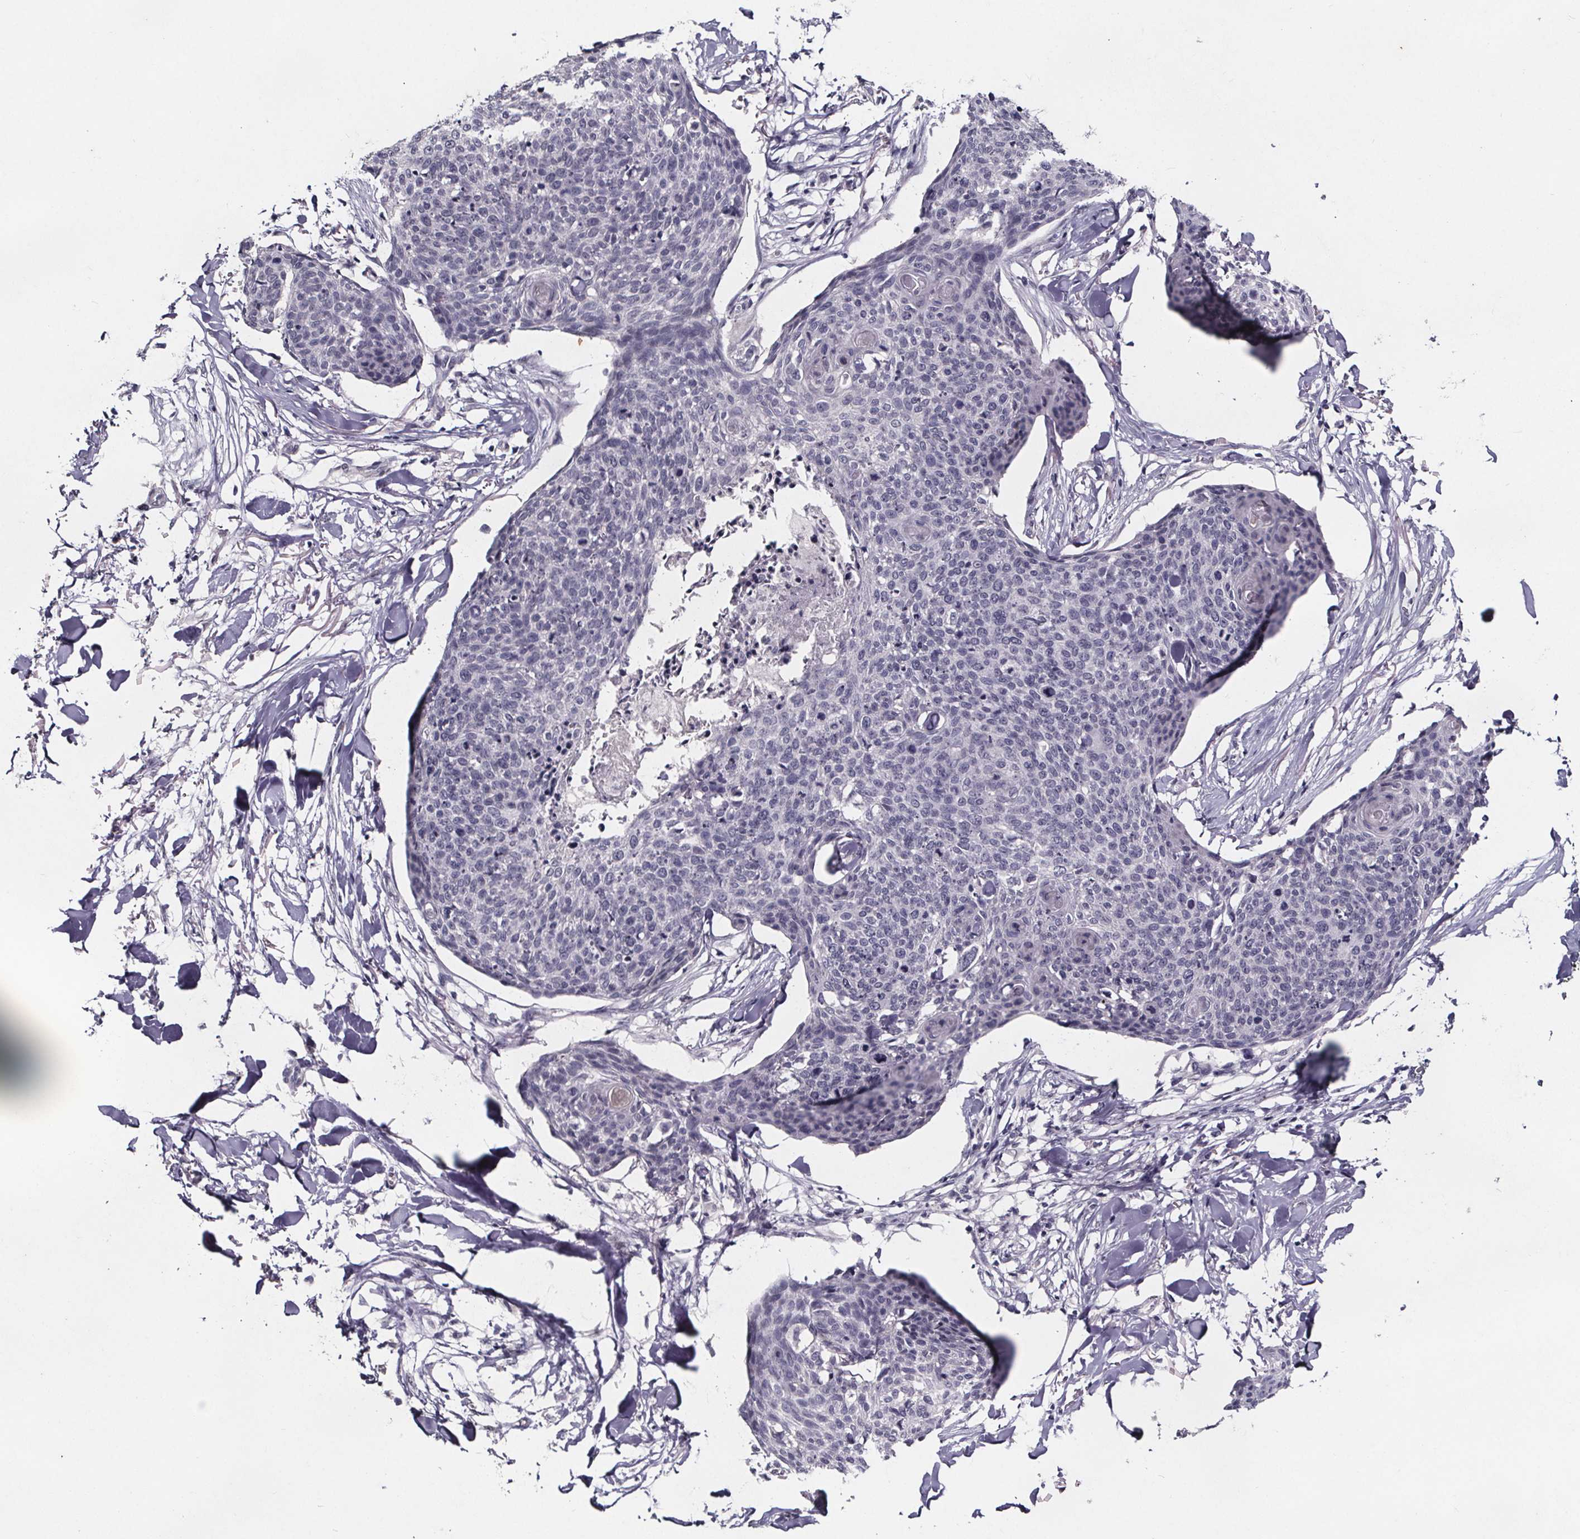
{"staining": {"intensity": "moderate", "quantity": "<25%", "location": "nuclear"}, "tissue": "skin cancer", "cell_type": "Tumor cells", "image_type": "cancer", "snomed": [{"axis": "morphology", "description": "Squamous cell carcinoma, NOS"}, {"axis": "topography", "description": "Skin"}, {"axis": "topography", "description": "Vulva"}], "caption": "High-power microscopy captured an IHC histopathology image of skin cancer (squamous cell carcinoma), revealing moderate nuclear expression in approximately <25% of tumor cells.", "gene": "AR", "patient": {"sex": "female", "age": 75}}